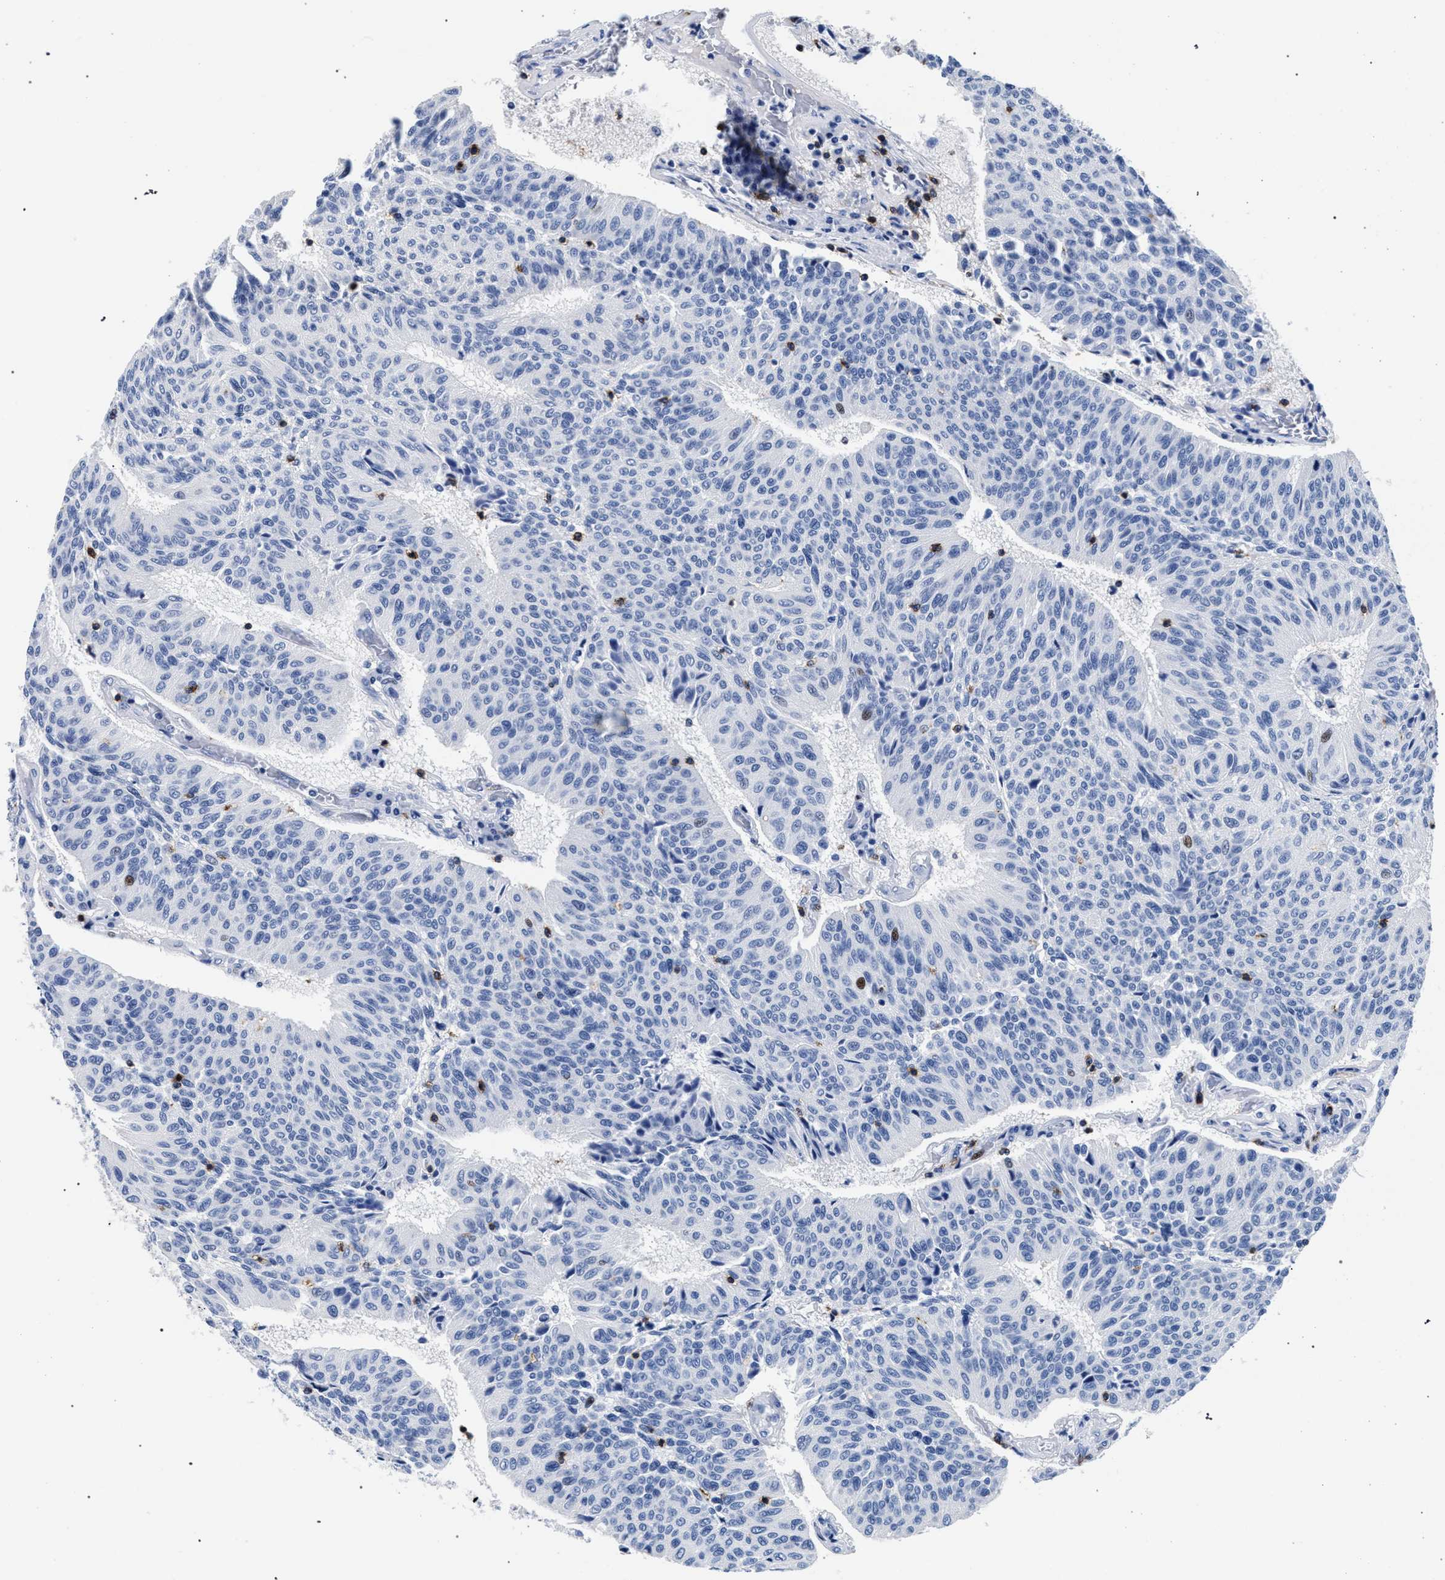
{"staining": {"intensity": "negative", "quantity": "none", "location": "none"}, "tissue": "urothelial cancer", "cell_type": "Tumor cells", "image_type": "cancer", "snomed": [{"axis": "morphology", "description": "Urothelial carcinoma, High grade"}, {"axis": "topography", "description": "Urinary bladder"}], "caption": "A high-resolution image shows immunohistochemistry (IHC) staining of urothelial cancer, which shows no significant staining in tumor cells.", "gene": "KLRK1", "patient": {"sex": "male", "age": 66}}